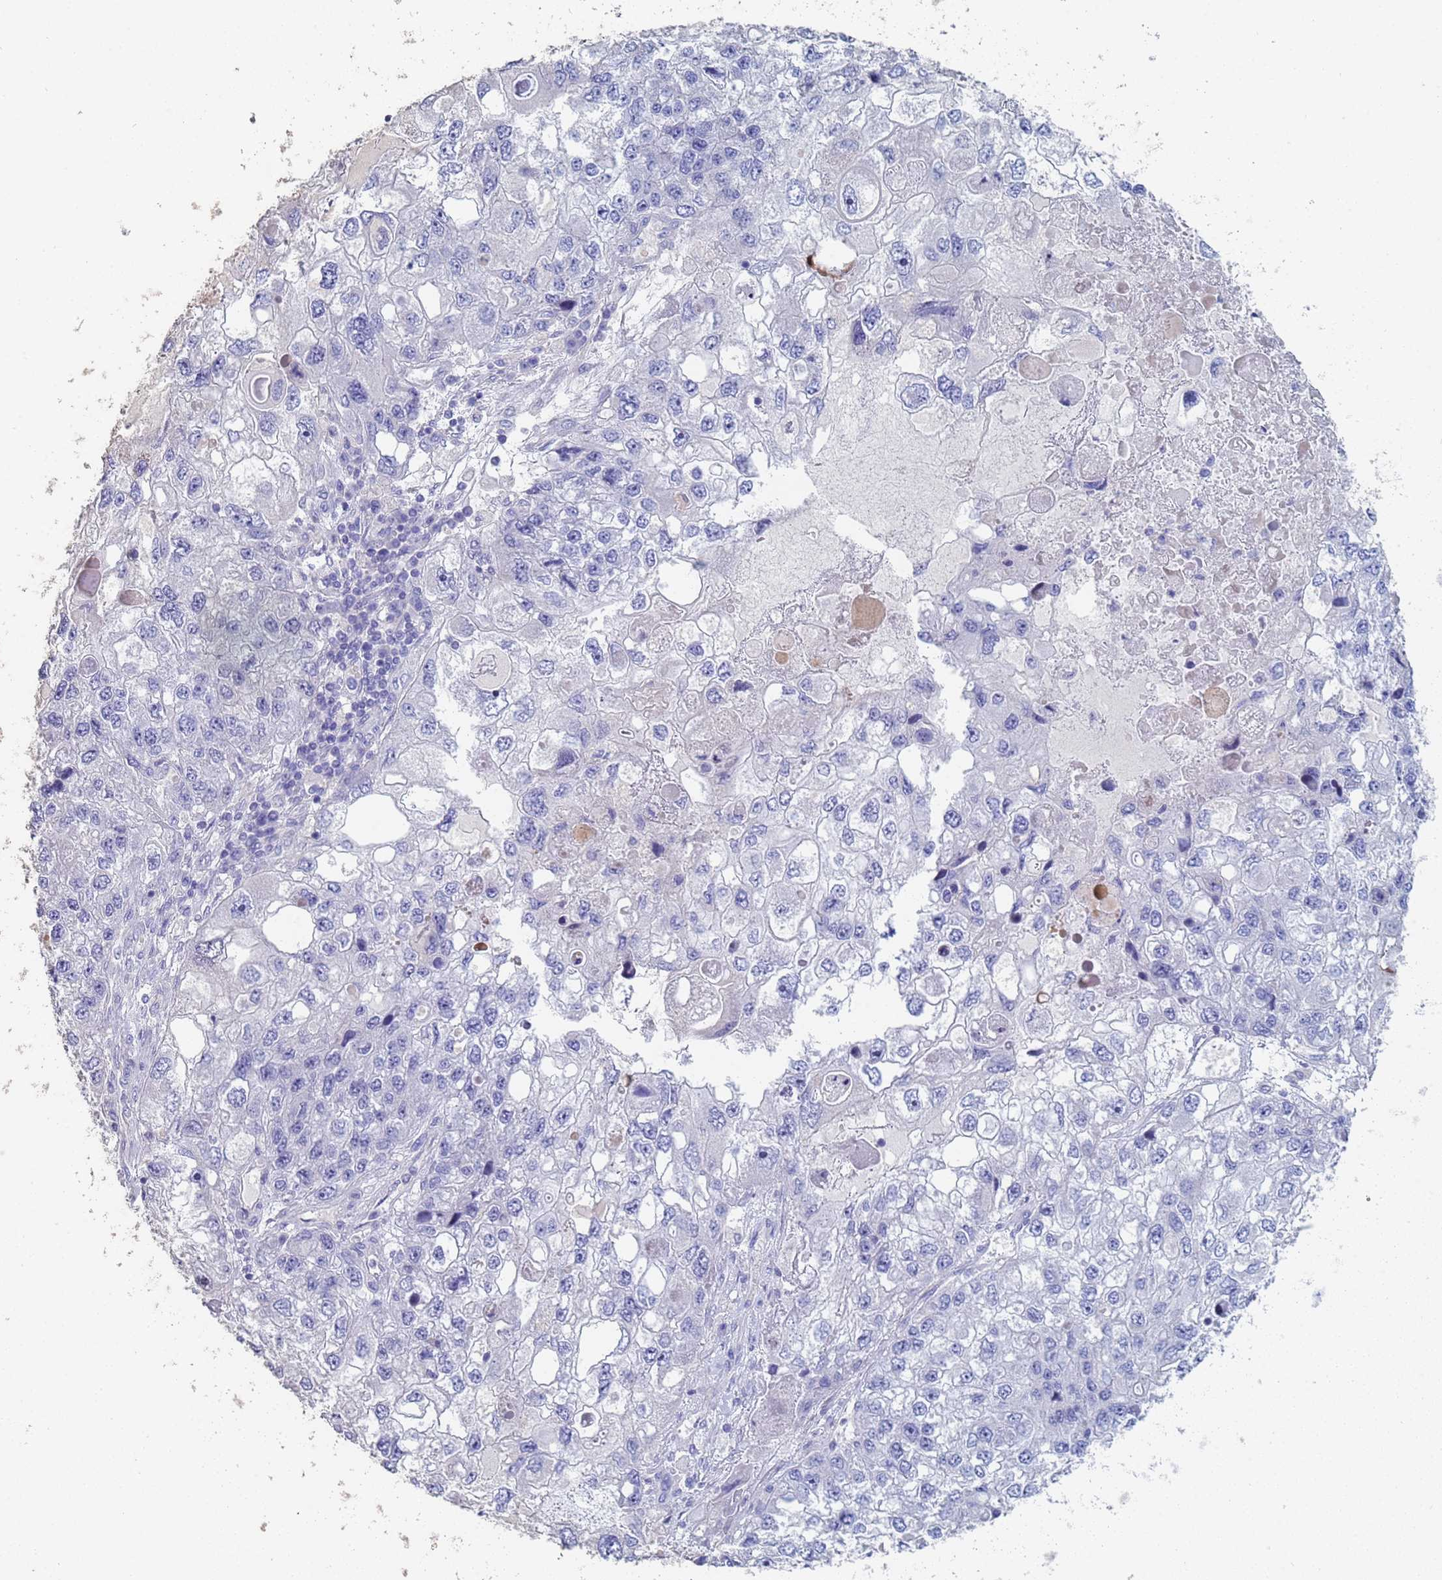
{"staining": {"intensity": "negative", "quantity": "none", "location": "none"}, "tissue": "endometrial cancer", "cell_type": "Tumor cells", "image_type": "cancer", "snomed": [{"axis": "morphology", "description": "Adenocarcinoma, NOS"}, {"axis": "topography", "description": "Endometrium"}], "caption": "Immunohistochemistry (IHC) histopathology image of neoplastic tissue: human endometrial cancer (adenocarcinoma) stained with DAB displays no significant protein positivity in tumor cells. Brightfield microscopy of immunohistochemistry stained with DAB (3,3'-diaminobenzidine) (brown) and hematoxylin (blue), captured at high magnification.", "gene": "ABCA8", "patient": {"sex": "female", "age": 49}}